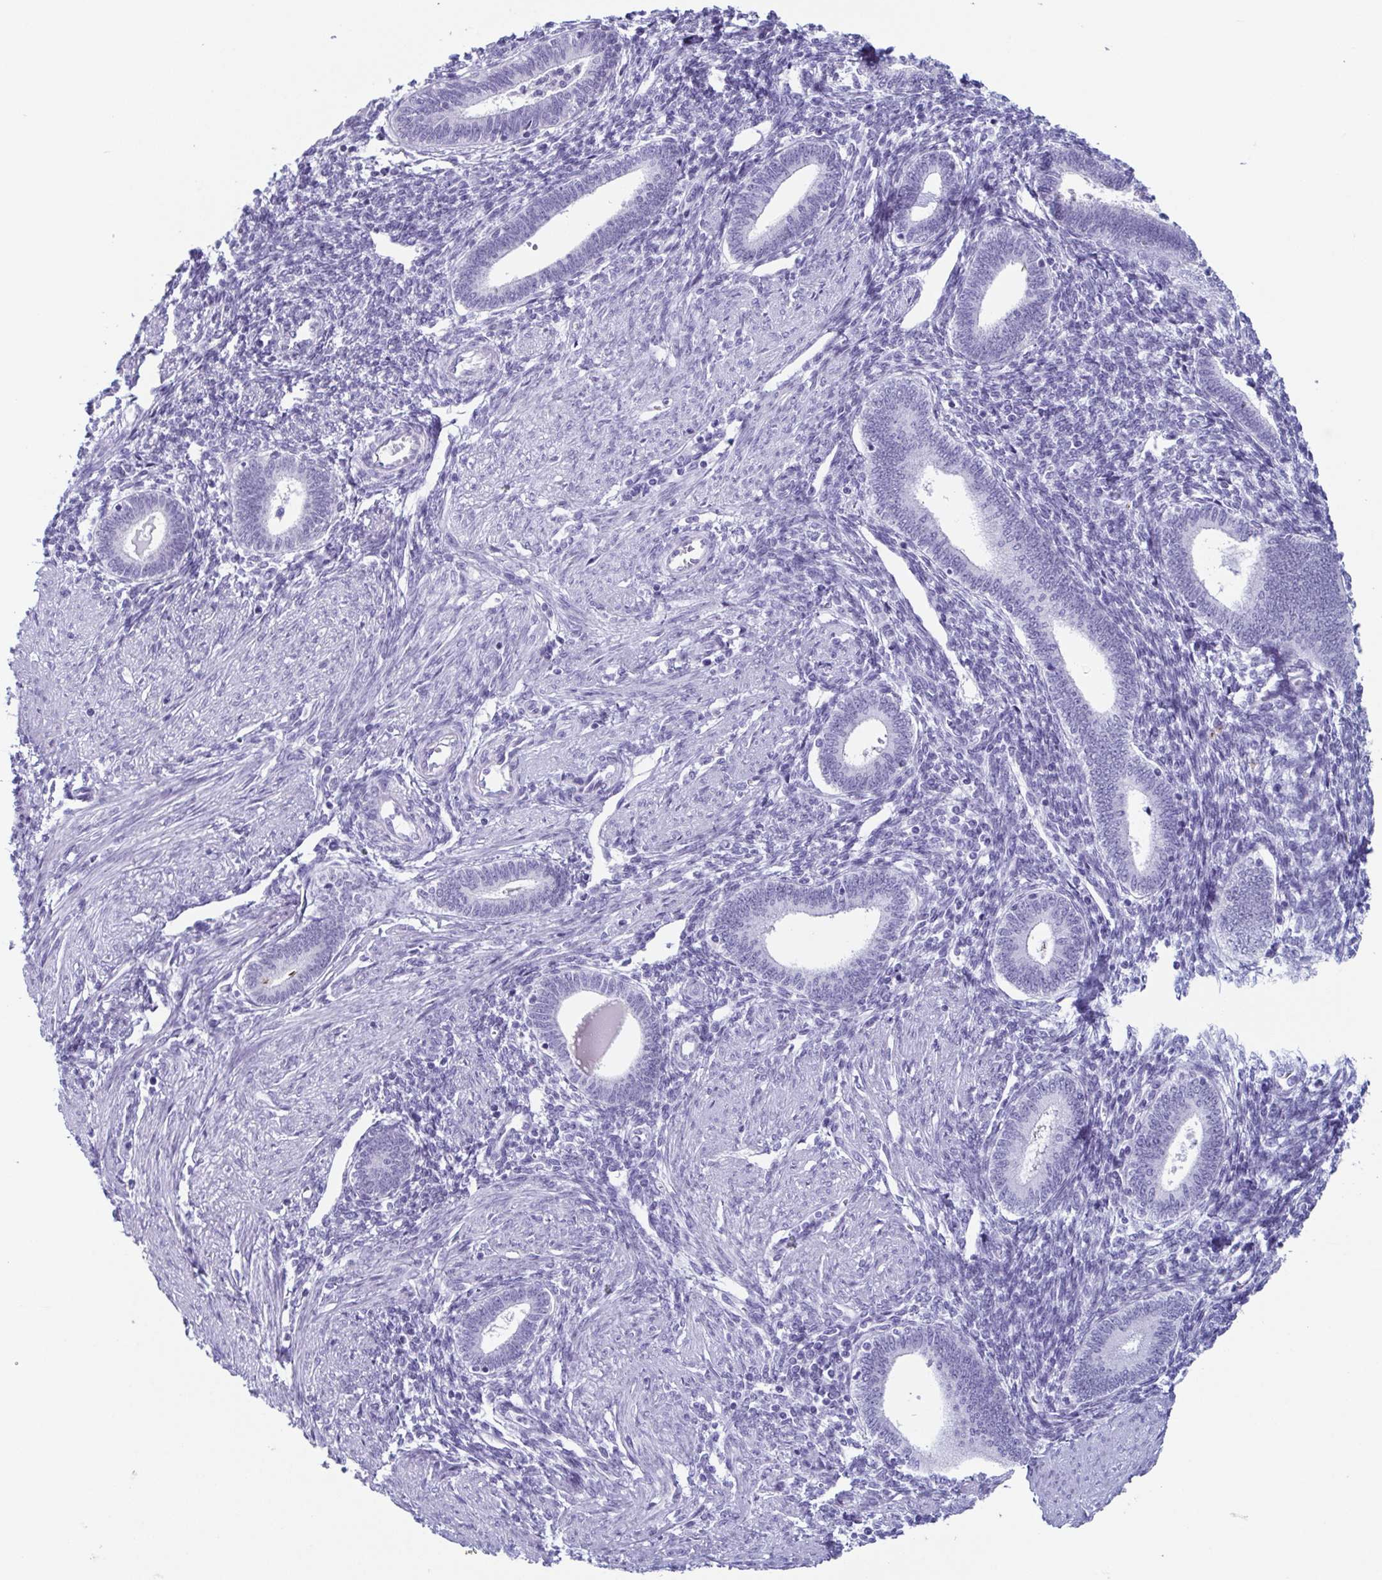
{"staining": {"intensity": "negative", "quantity": "none", "location": "none"}, "tissue": "endometrium", "cell_type": "Cells in endometrial stroma", "image_type": "normal", "snomed": [{"axis": "morphology", "description": "Normal tissue, NOS"}, {"axis": "topography", "description": "Endometrium"}], "caption": "This is a image of immunohistochemistry staining of unremarkable endometrium, which shows no staining in cells in endometrial stroma. (Brightfield microscopy of DAB immunohistochemistry (IHC) at high magnification).", "gene": "ENKUR", "patient": {"sex": "female", "age": 42}}